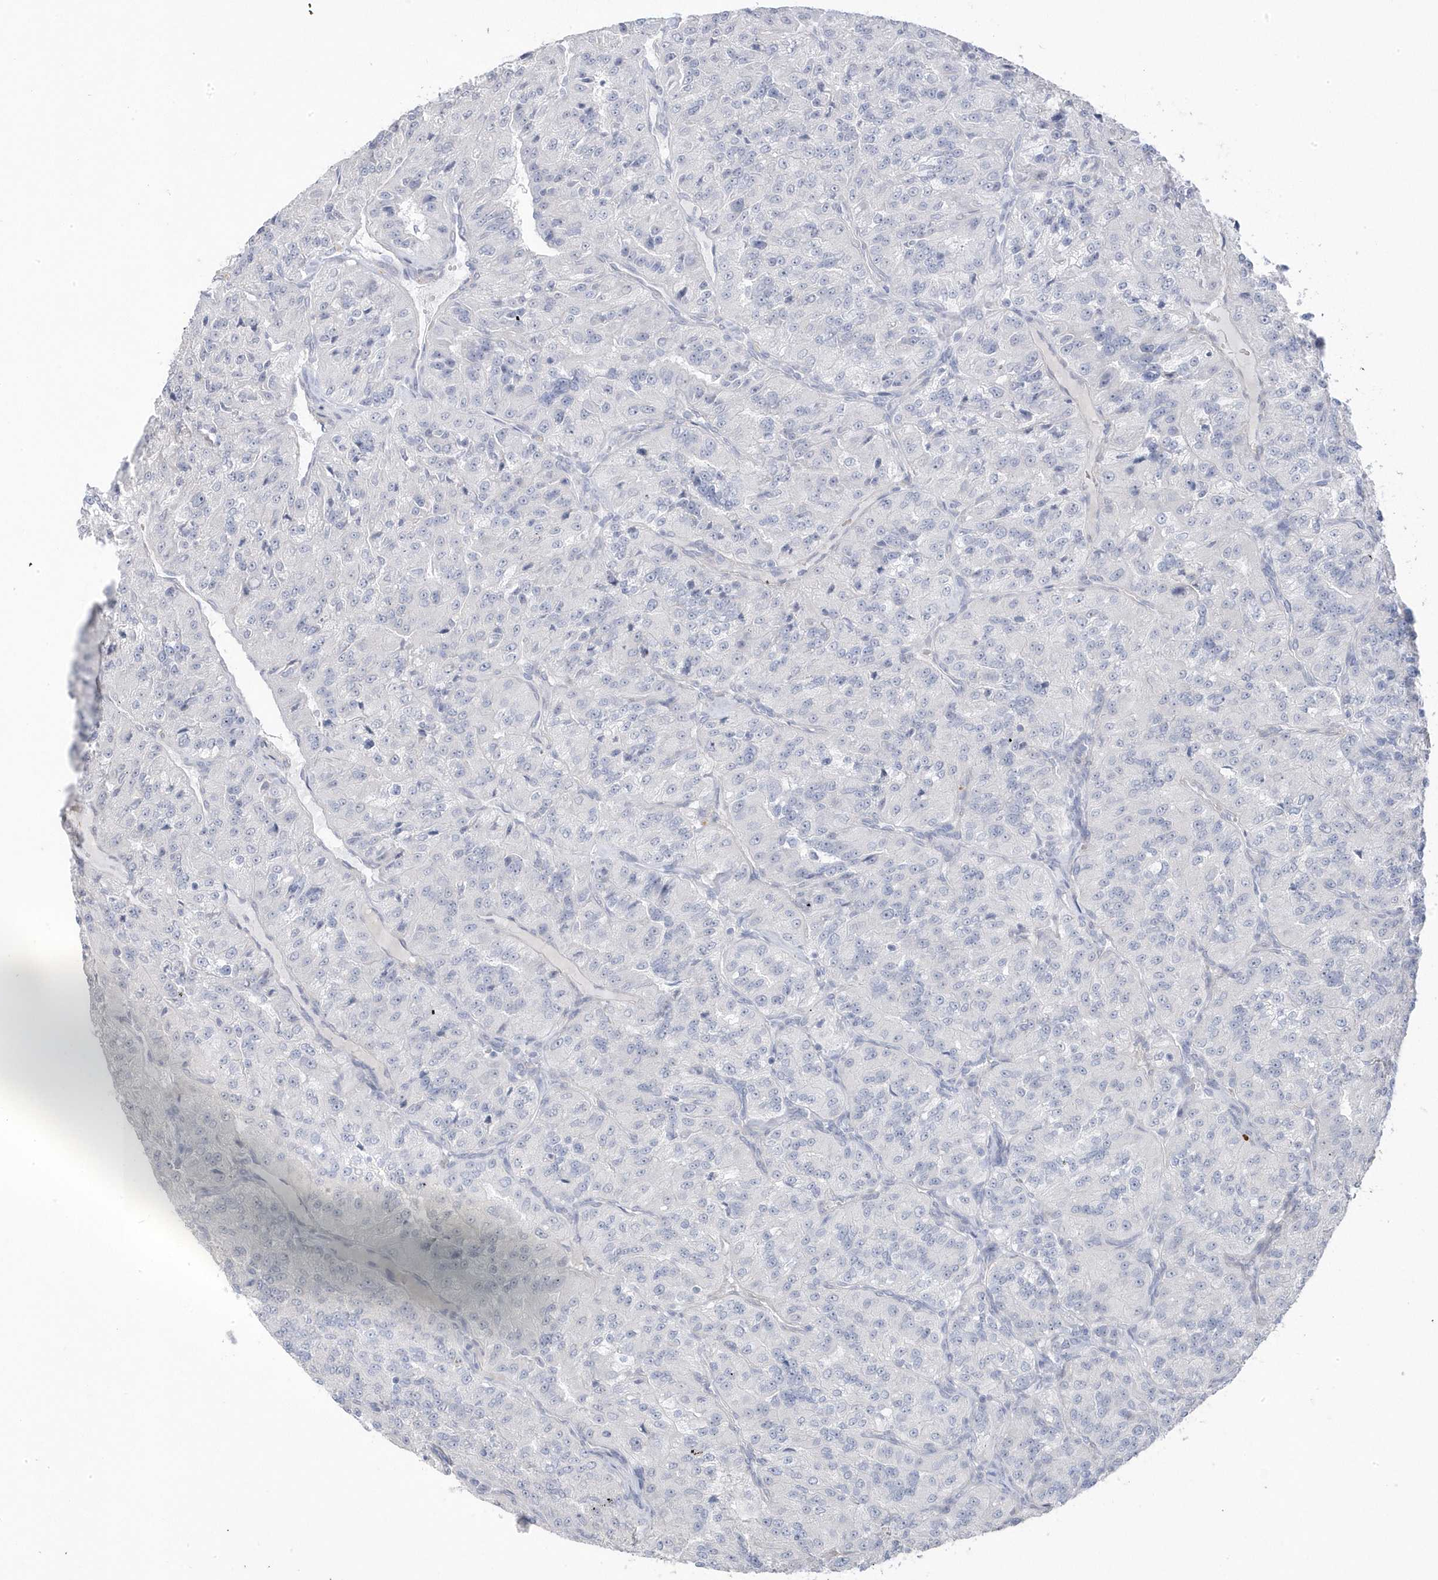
{"staining": {"intensity": "negative", "quantity": "none", "location": "none"}, "tissue": "renal cancer", "cell_type": "Tumor cells", "image_type": "cancer", "snomed": [{"axis": "morphology", "description": "Adenocarcinoma, NOS"}, {"axis": "topography", "description": "Kidney"}], "caption": "IHC of renal cancer (adenocarcinoma) demonstrates no expression in tumor cells.", "gene": "GTPBP6", "patient": {"sex": "female", "age": 63}}